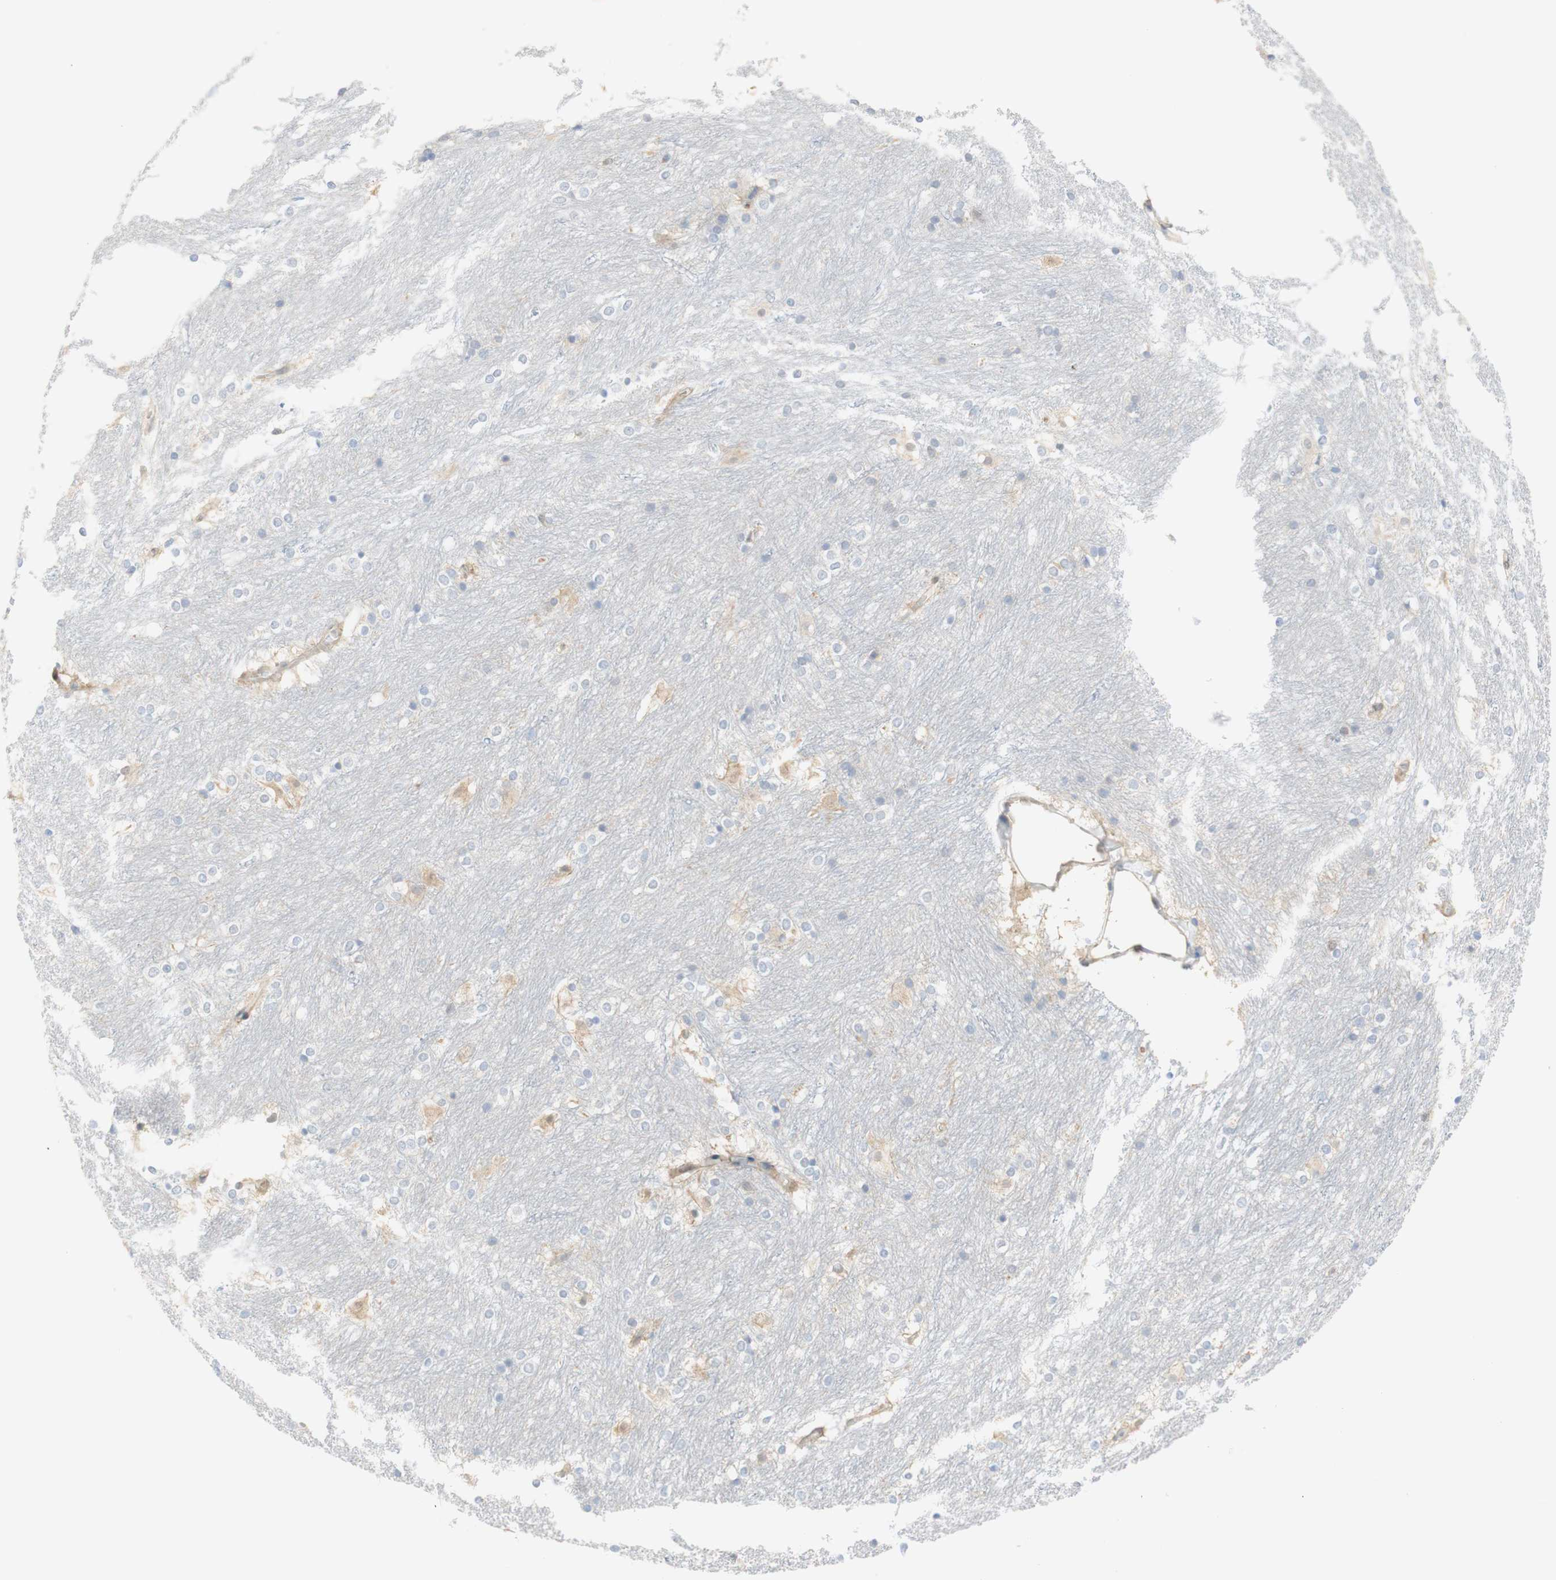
{"staining": {"intensity": "weak", "quantity": "<25%", "location": "cytoplasmic/membranous"}, "tissue": "caudate", "cell_type": "Glial cells", "image_type": "normal", "snomed": [{"axis": "morphology", "description": "Normal tissue, NOS"}, {"axis": "topography", "description": "Lateral ventricle wall"}], "caption": "IHC image of unremarkable caudate stained for a protein (brown), which exhibits no expression in glial cells.", "gene": "SELENBP1", "patient": {"sex": "female", "age": 19}}